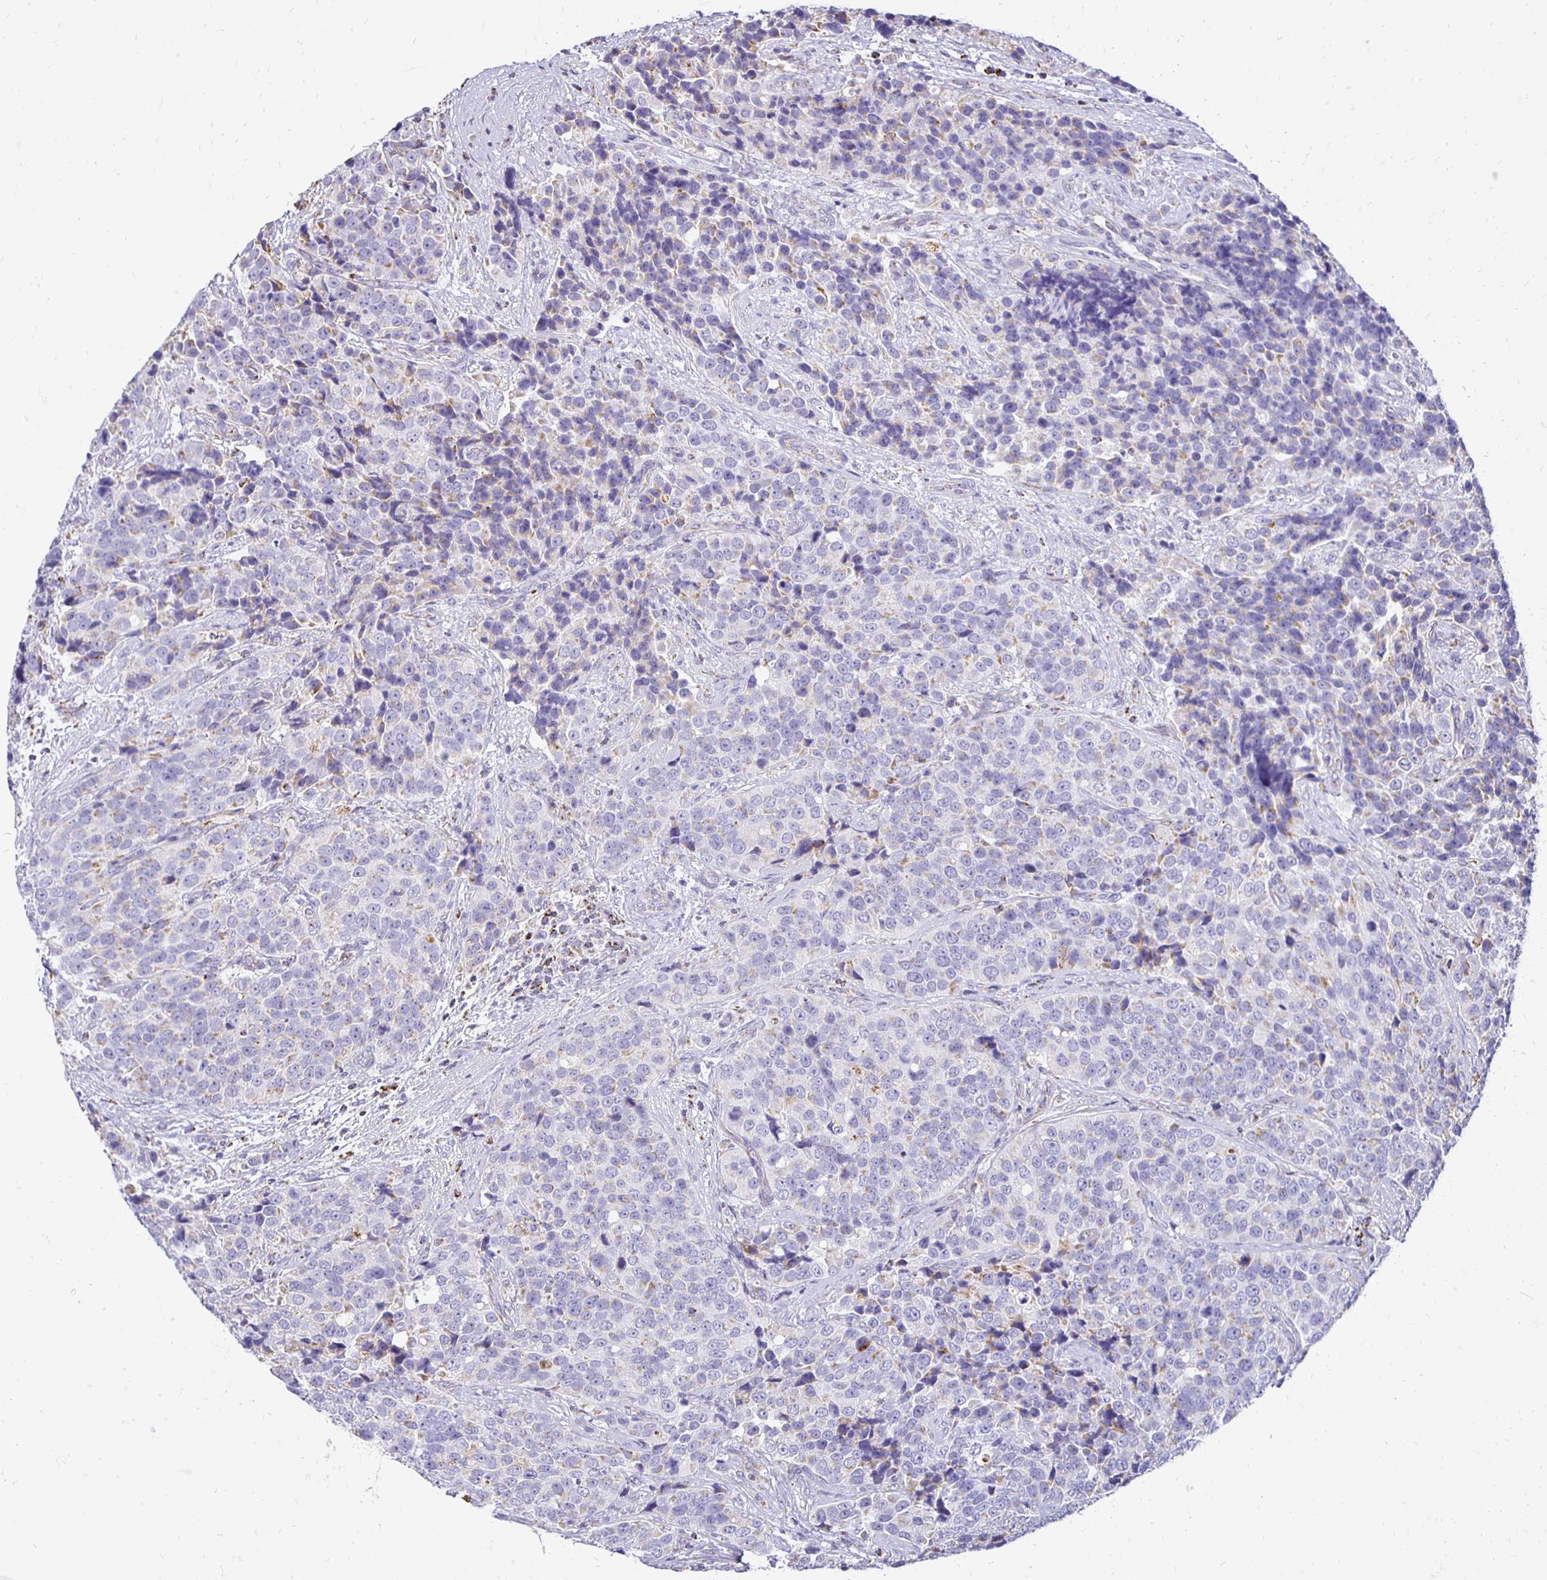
{"staining": {"intensity": "negative", "quantity": "none", "location": "none"}, "tissue": "urothelial cancer", "cell_type": "Tumor cells", "image_type": "cancer", "snomed": [{"axis": "morphology", "description": "Urothelial carcinoma, NOS"}, {"axis": "topography", "description": "Urinary bladder"}], "caption": "High power microscopy photomicrograph of an IHC histopathology image of urothelial cancer, revealing no significant staining in tumor cells.", "gene": "PLAAT2", "patient": {"sex": "male", "age": 52}}